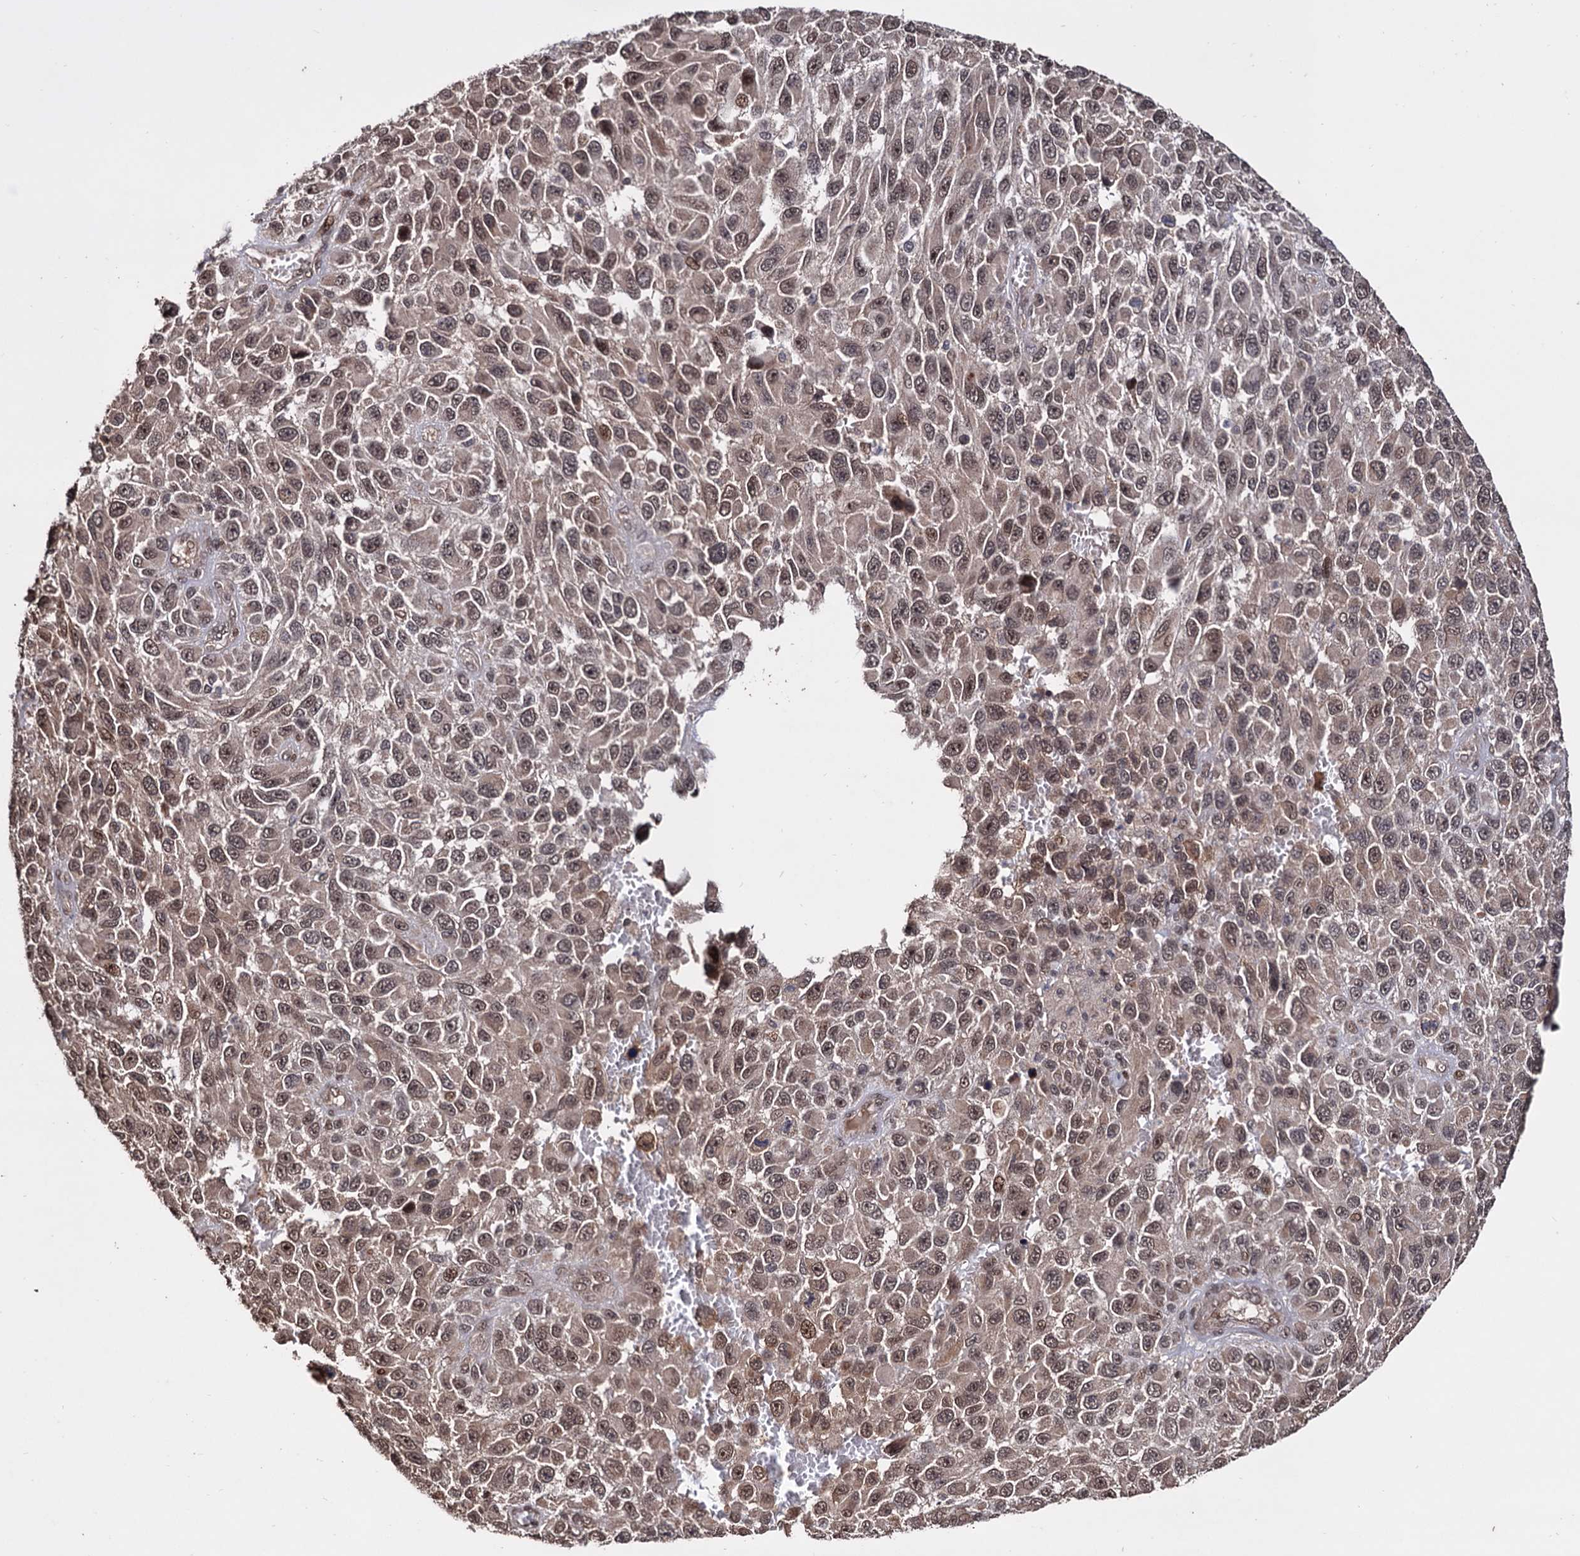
{"staining": {"intensity": "weak", "quantity": ">75%", "location": "cytoplasmic/membranous,nuclear"}, "tissue": "melanoma", "cell_type": "Tumor cells", "image_type": "cancer", "snomed": [{"axis": "morphology", "description": "Normal tissue, NOS"}, {"axis": "morphology", "description": "Malignant melanoma, NOS"}, {"axis": "topography", "description": "Skin"}], "caption": "High-power microscopy captured an immunohistochemistry (IHC) photomicrograph of melanoma, revealing weak cytoplasmic/membranous and nuclear positivity in about >75% of tumor cells.", "gene": "KLF5", "patient": {"sex": "female", "age": 96}}